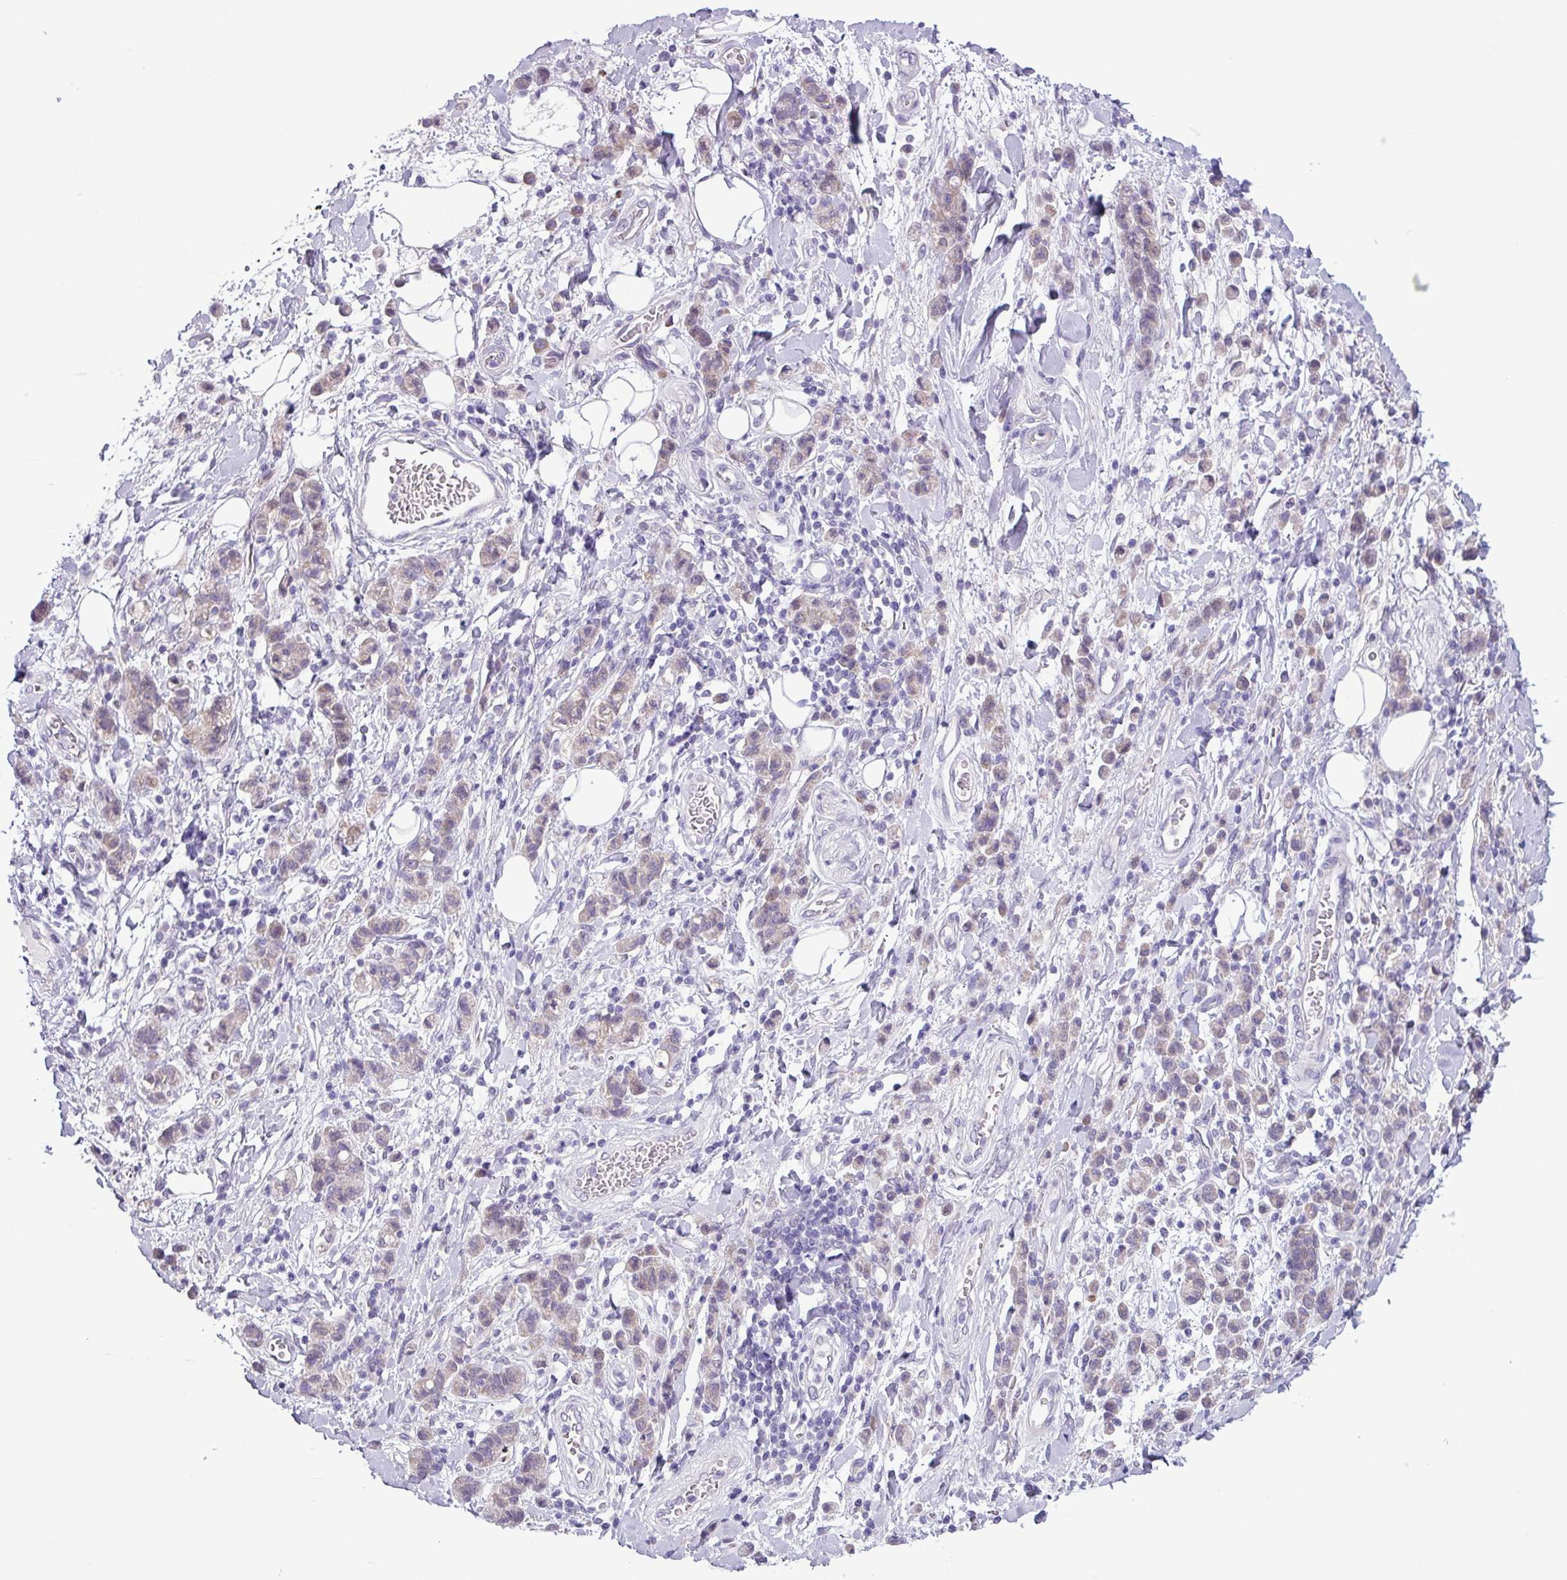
{"staining": {"intensity": "weak", "quantity": "25%-75%", "location": "cytoplasmic/membranous"}, "tissue": "stomach cancer", "cell_type": "Tumor cells", "image_type": "cancer", "snomed": [{"axis": "morphology", "description": "Adenocarcinoma, NOS"}, {"axis": "topography", "description": "Stomach"}], "caption": "Tumor cells exhibit low levels of weak cytoplasmic/membranous expression in approximately 25%-75% of cells in adenocarcinoma (stomach). Nuclei are stained in blue.", "gene": "C20orf27", "patient": {"sex": "male", "age": 77}}